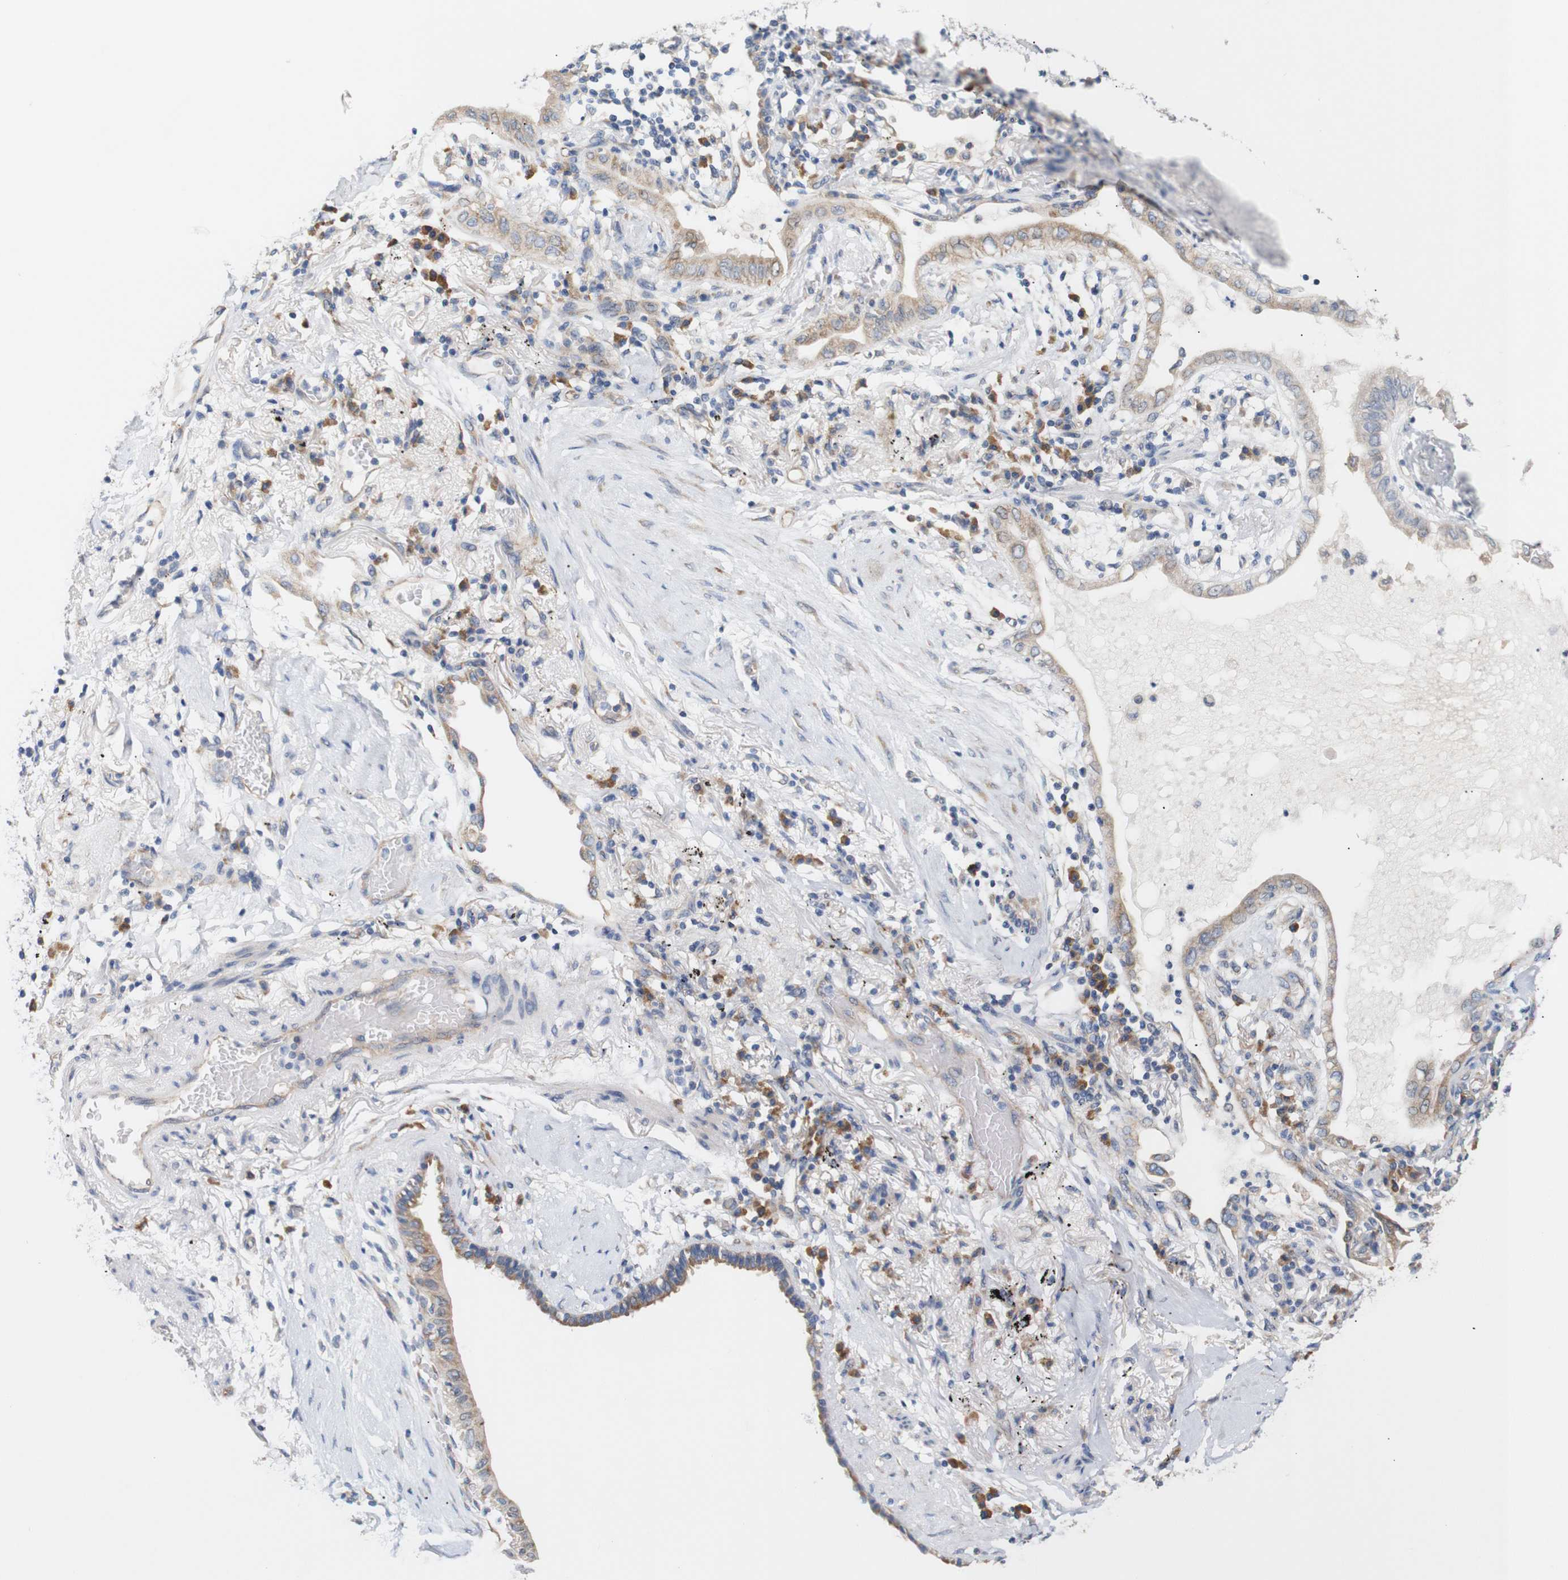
{"staining": {"intensity": "moderate", "quantity": "25%-75%", "location": "cytoplasmic/membranous"}, "tissue": "lung cancer", "cell_type": "Tumor cells", "image_type": "cancer", "snomed": [{"axis": "morphology", "description": "Adenocarcinoma, NOS"}, {"axis": "topography", "description": "Lung"}], "caption": "Immunohistochemistry (IHC) of human adenocarcinoma (lung) demonstrates medium levels of moderate cytoplasmic/membranous staining in approximately 25%-75% of tumor cells.", "gene": "TRIM5", "patient": {"sex": "female", "age": 70}}